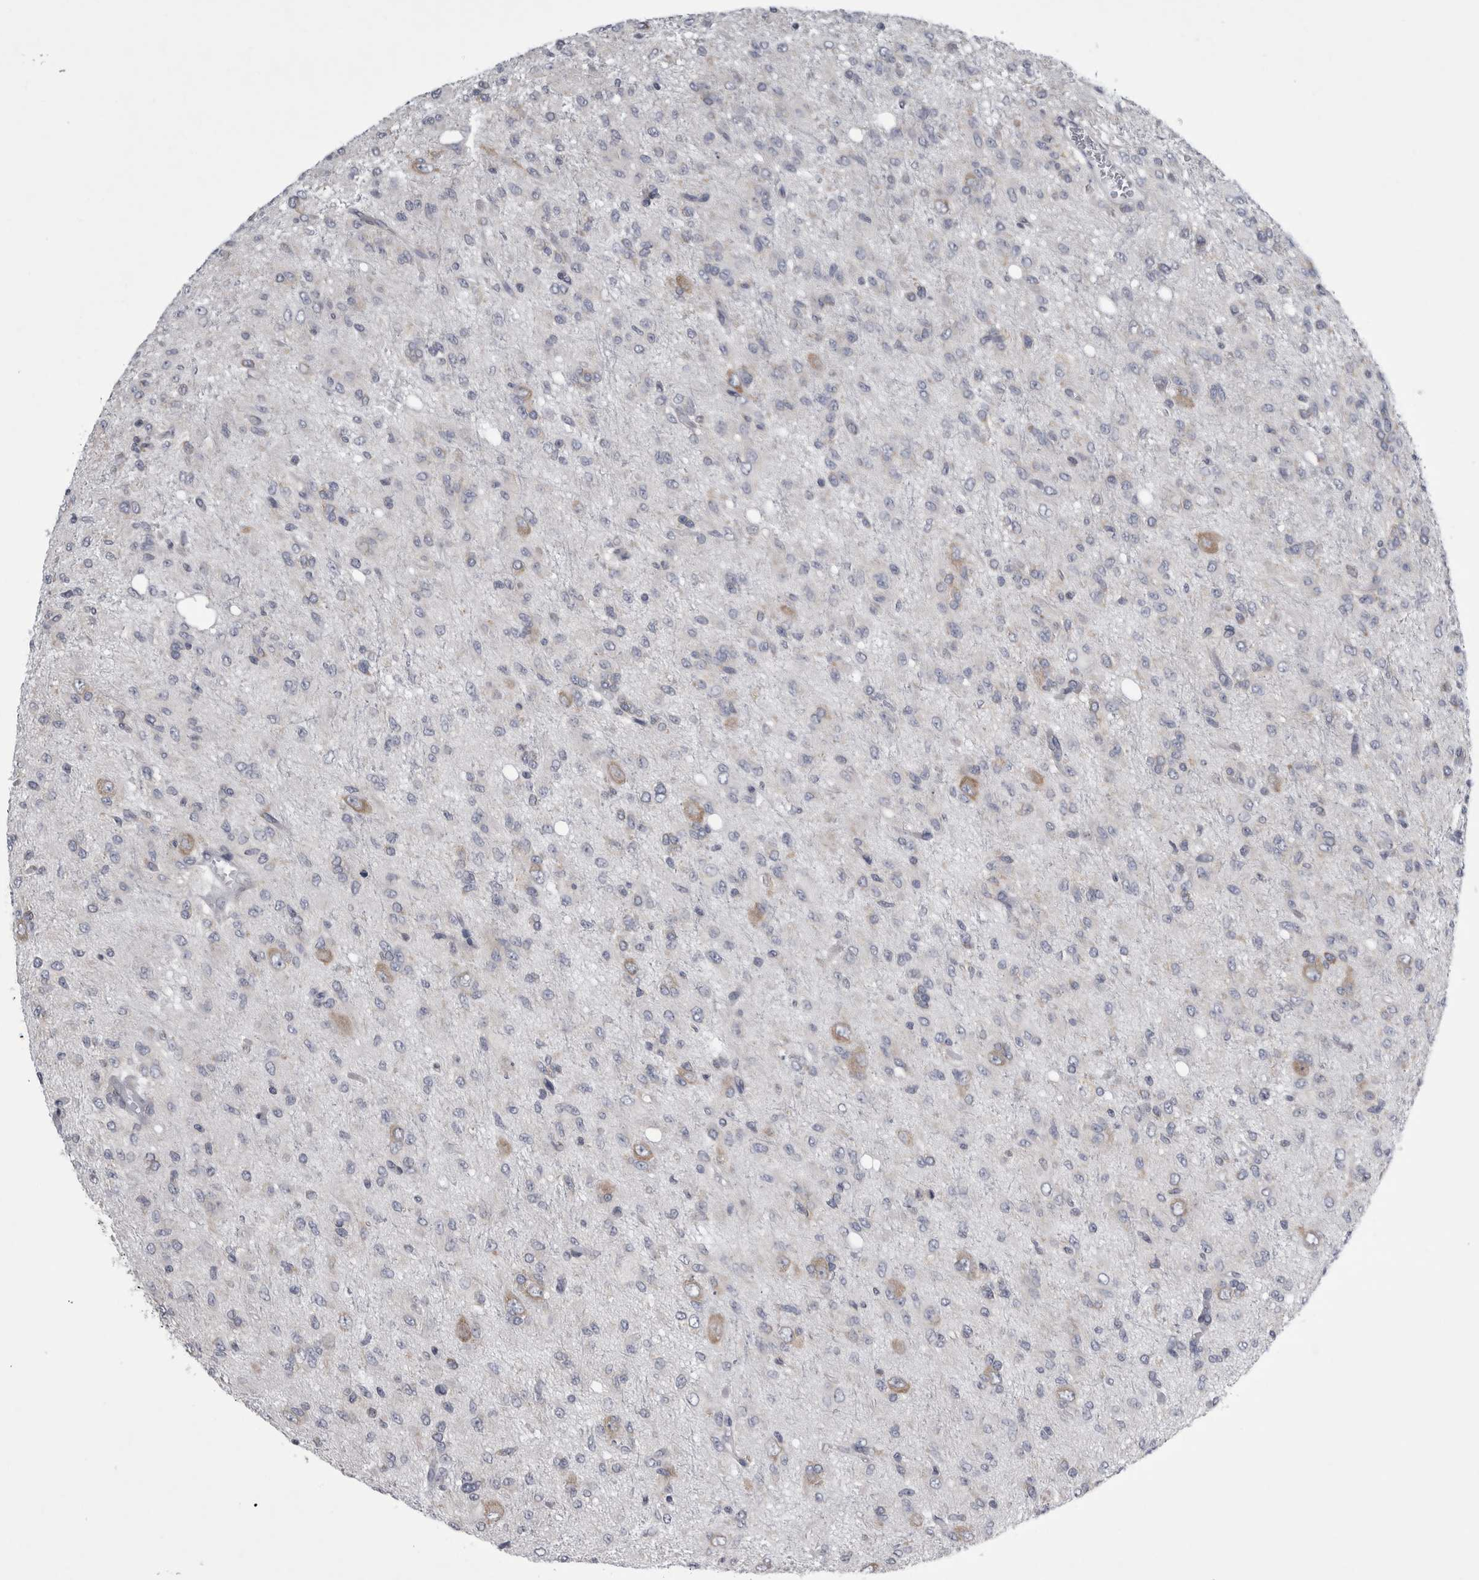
{"staining": {"intensity": "negative", "quantity": "none", "location": "none"}, "tissue": "glioma", "cell_type": "Tumor cells", "image_type": "cancer", "snomed": [{"axis": "morphology", "description": "Glioma, malignant, High grade"}, {"axis": "topography", "description": "Brain"}], "caption": "Immunohistochemistry (IHC) image of glioma stained for a protein (brown), which reveals no expression in tumor cells. (Stains: DAB (3,3'-diaminobenzidine) immunohistochemistry with hematoxylin counter stain, Microscopy: brightfield microscopy at high magnification).", "gene": "PRRC2C", "patient": {"sex": "female", "age": 59}}